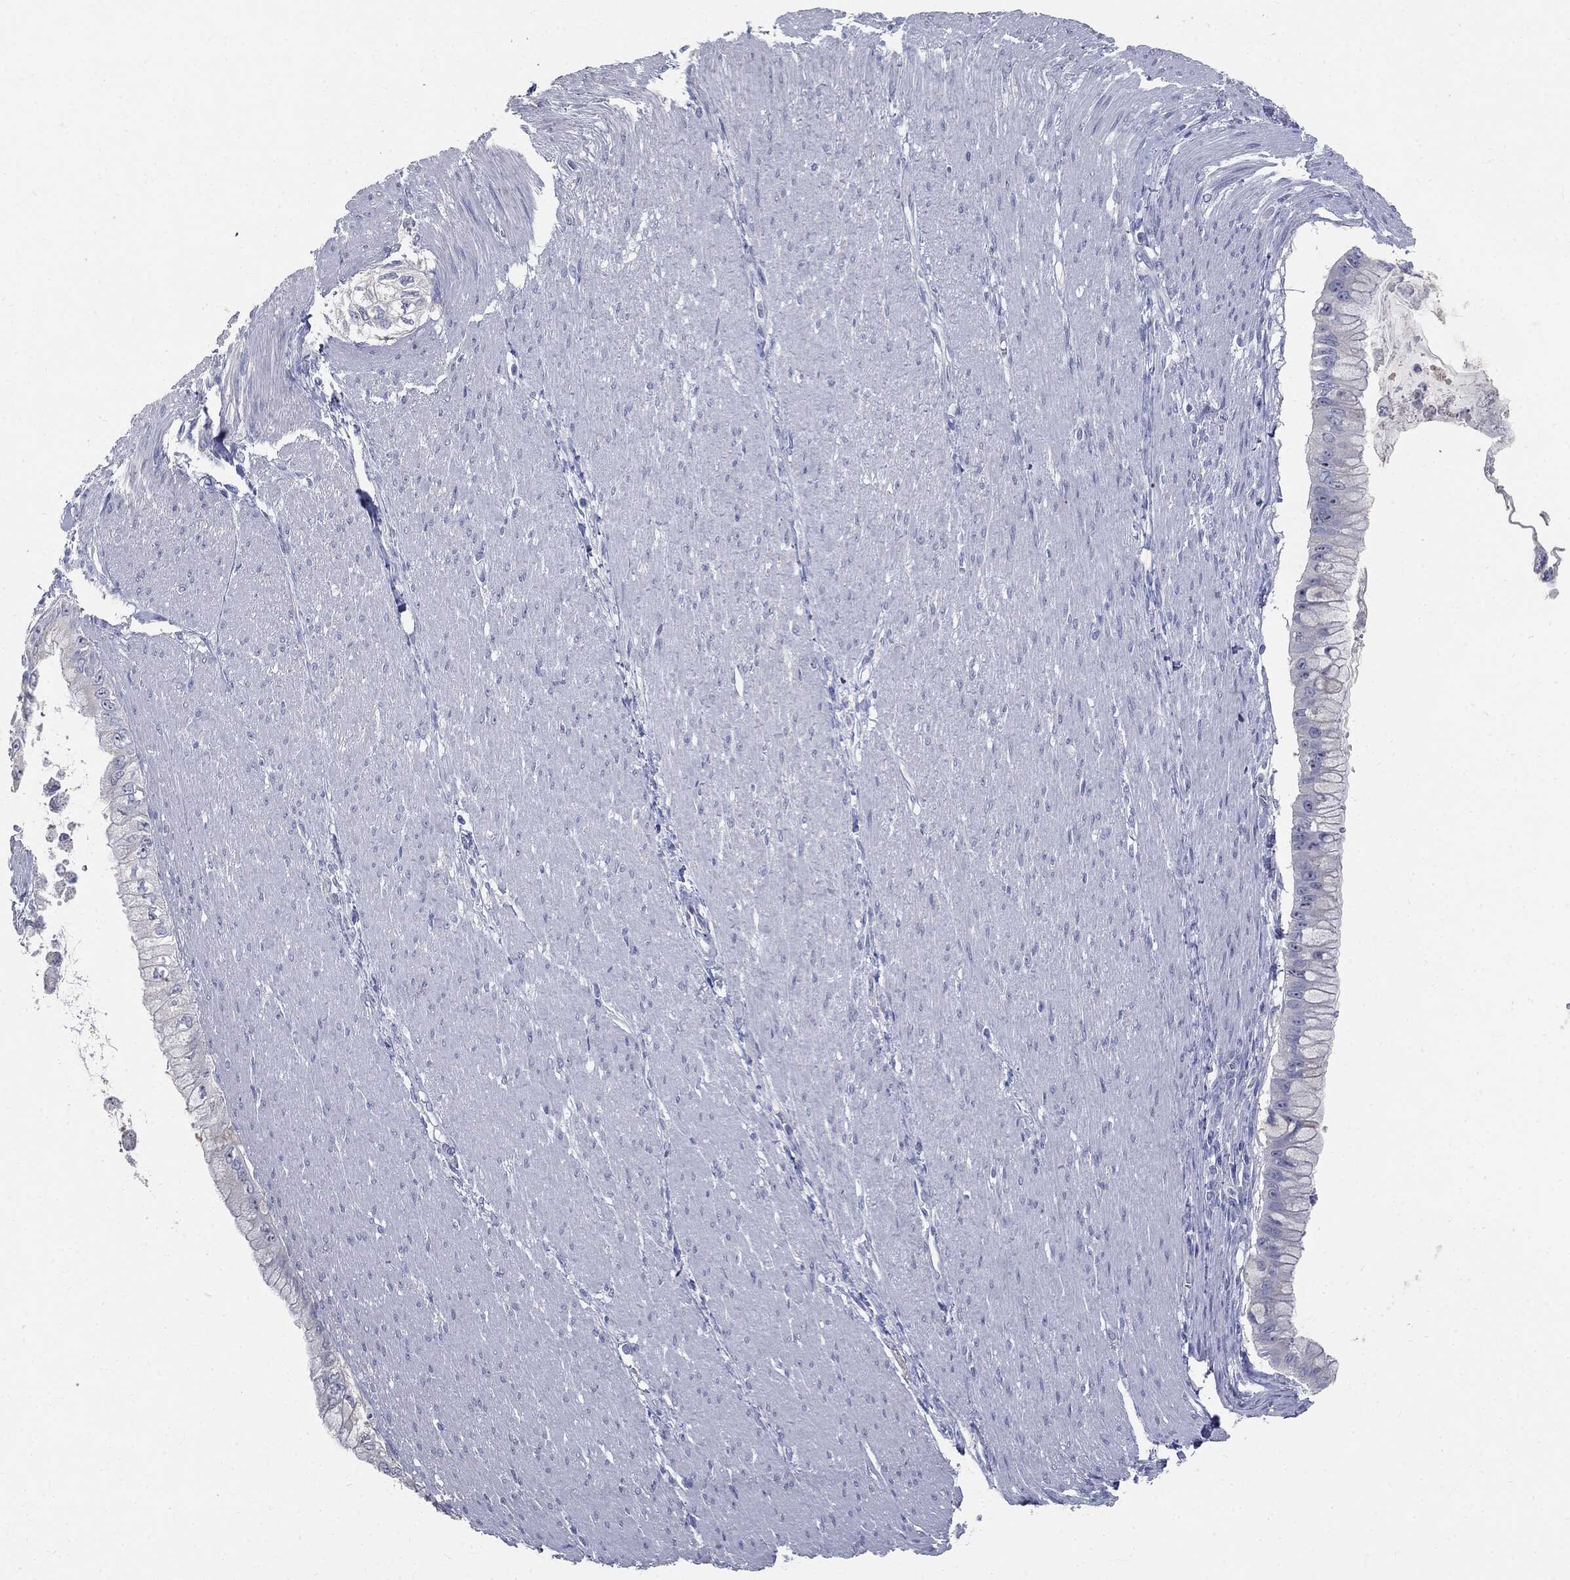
{"staining": {"intensity": "negative", "quantity": "none", "location": "none"}, "tissue": "pancreatic cancer", "cell_type": "Tumor cells", "image_type": "cancer", "snomed": [{"axis": "morphology", "description": "Adenocarcinoma, NOS"}, {"axis": "topography", "description": "Pancreas"}], "caption": "IHC of pancreatic adenocarcinoma demonstrates no staining in tumor cells. Brightfield microscopy of immunohistochemistry (IHC) stained with DAB (3,3'-diaminobenzidine) (brown) and hematoxylin (blue), captured at high magnification.", "gene": "CUZD1", "patient": {"sex": "male", "age": 48}}